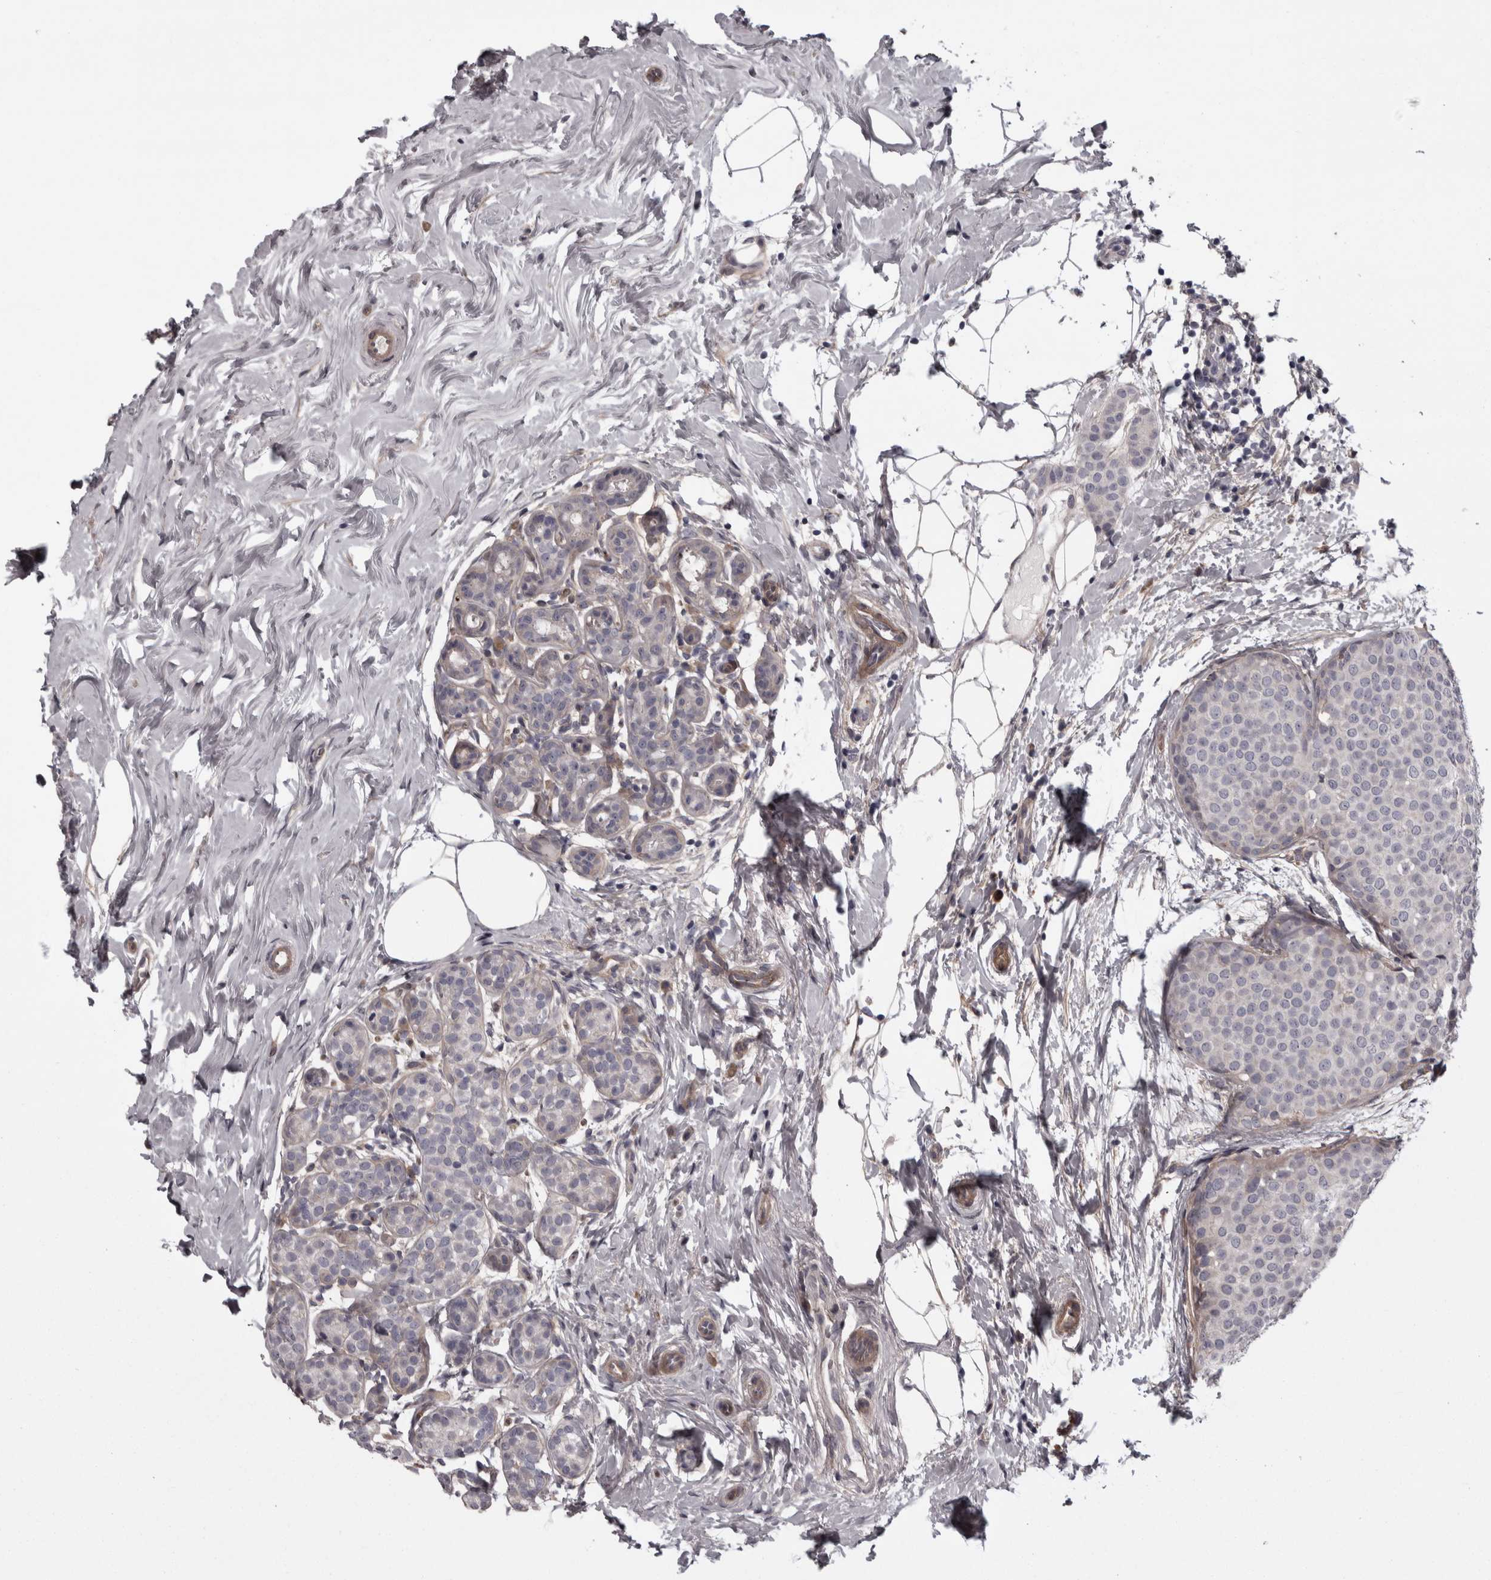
{"staining": {"intensity": "negative", "quantity": "none", "location": "none"}, "tissue": "breast cancer", "cell_type": "Tumor cells", "image_type": "cancer", "snomed": [{"axis": "morphology", "description": "Lobular carcinoma, in situ"}, {"axis": "morphology", "description": "Lobular carcinoma"}, {"axis": "topography", "description": "Breast"}], "caption": "This is a micrograph of immunohistochemistry staining of breast cancer (lobular carcinoma in situ), which shows no expression in tumor cells. (DAB (3,3'-diaminobenzidine) immunohistochemistry (IHC), high magnification).", "gene": "RSU1", "patient": {"sex": "female", "age": 41}}